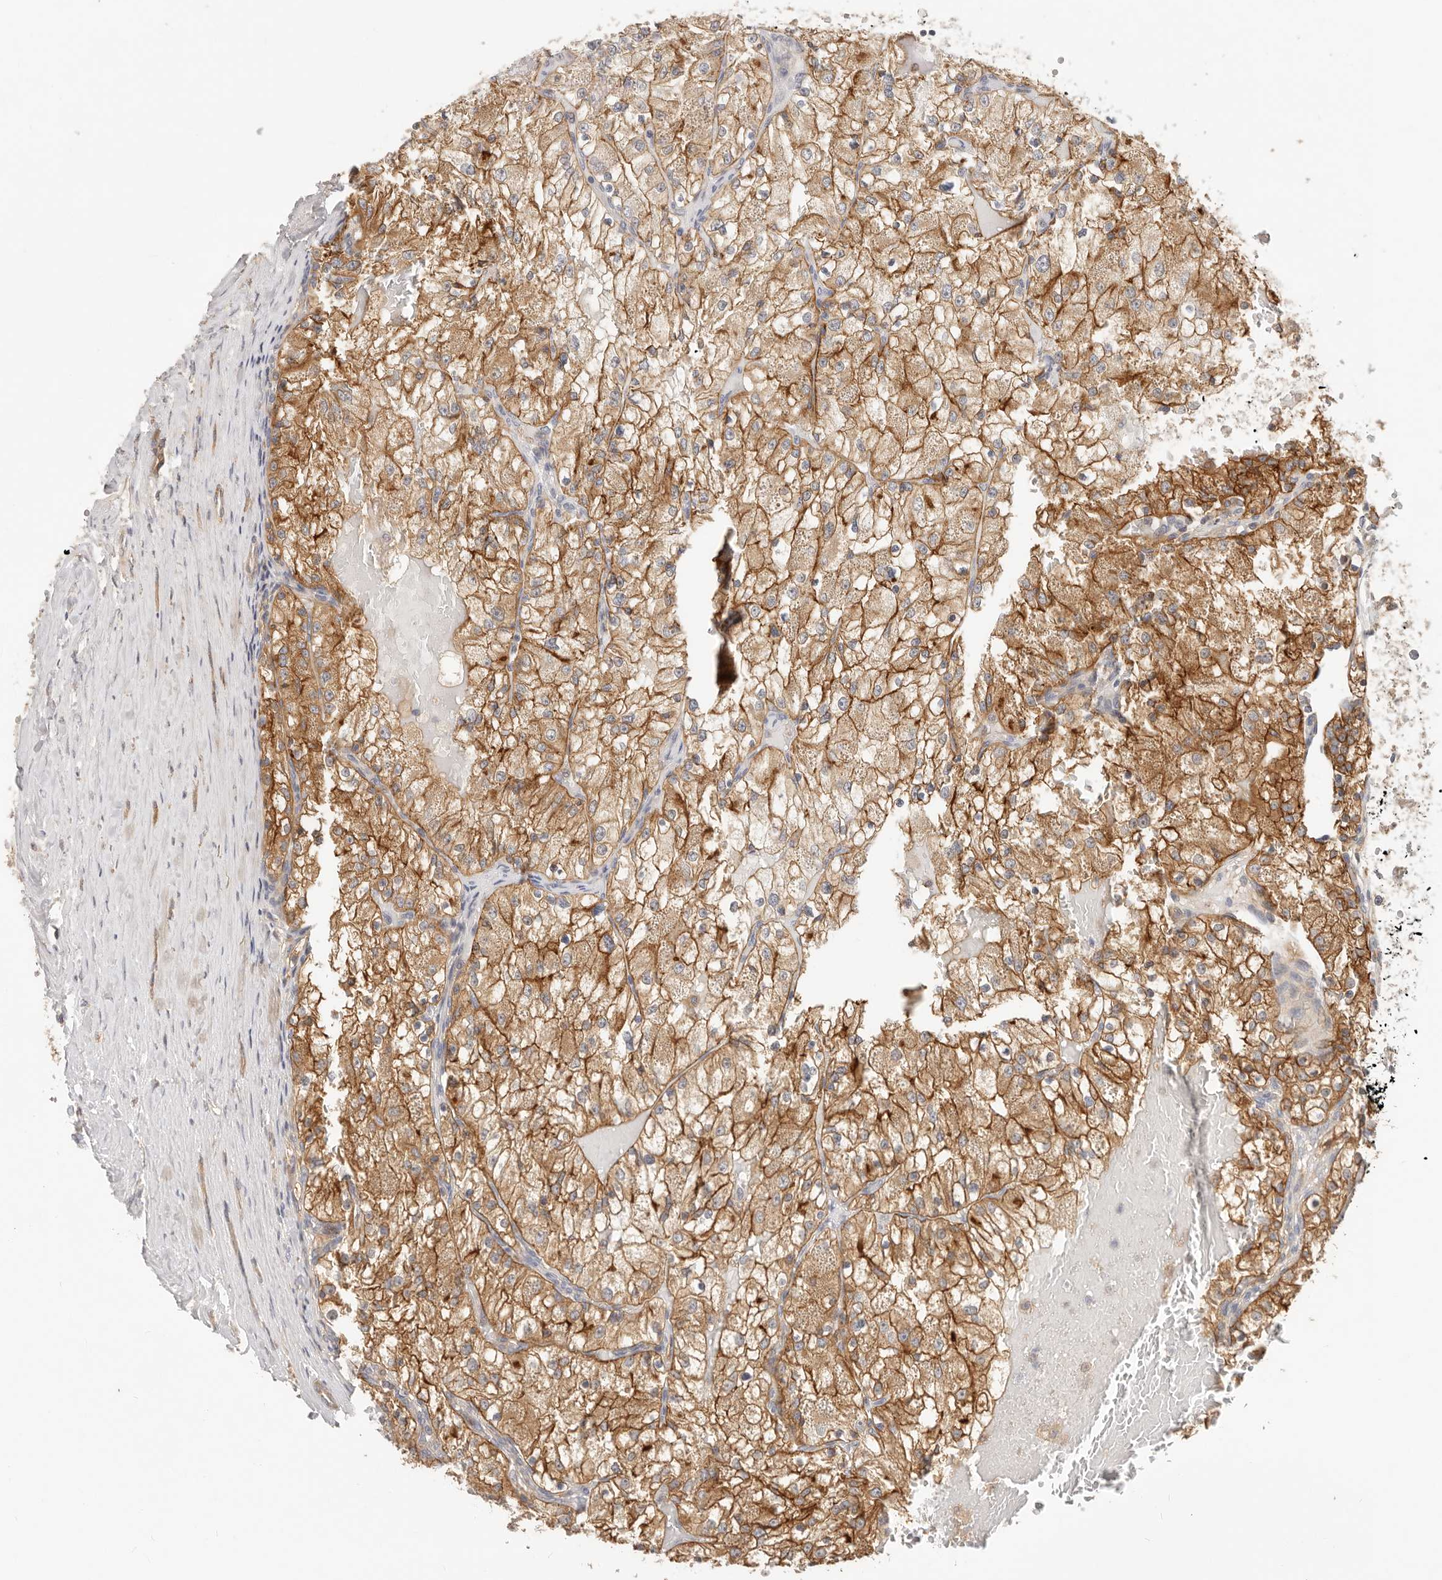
{"staining": {"intensity": "moderate", "quantity": ">75%", "location": "cytoplasmic/membranous"}, "tissue": "renal cancer", "cell_type": "Tumor cells", "image_type": "cancer", "snomed": [{"axis": "morphology", "description": "Normal tissue, NOS"}, {"axis": "morphology", "description": "Adenocarcinoma, NOS"}, {"axis": "topography", "description": "Kidney"}], "caption": "A high-resolution image shows immunohistochemistry (IHC) staining of renal cancer, which shows moderate cytoplasmic/membranous positivity in approximately >75% of tumor cells.", "gene": "DTNBP1", "patient": {"sex": "male", "age": 68}}